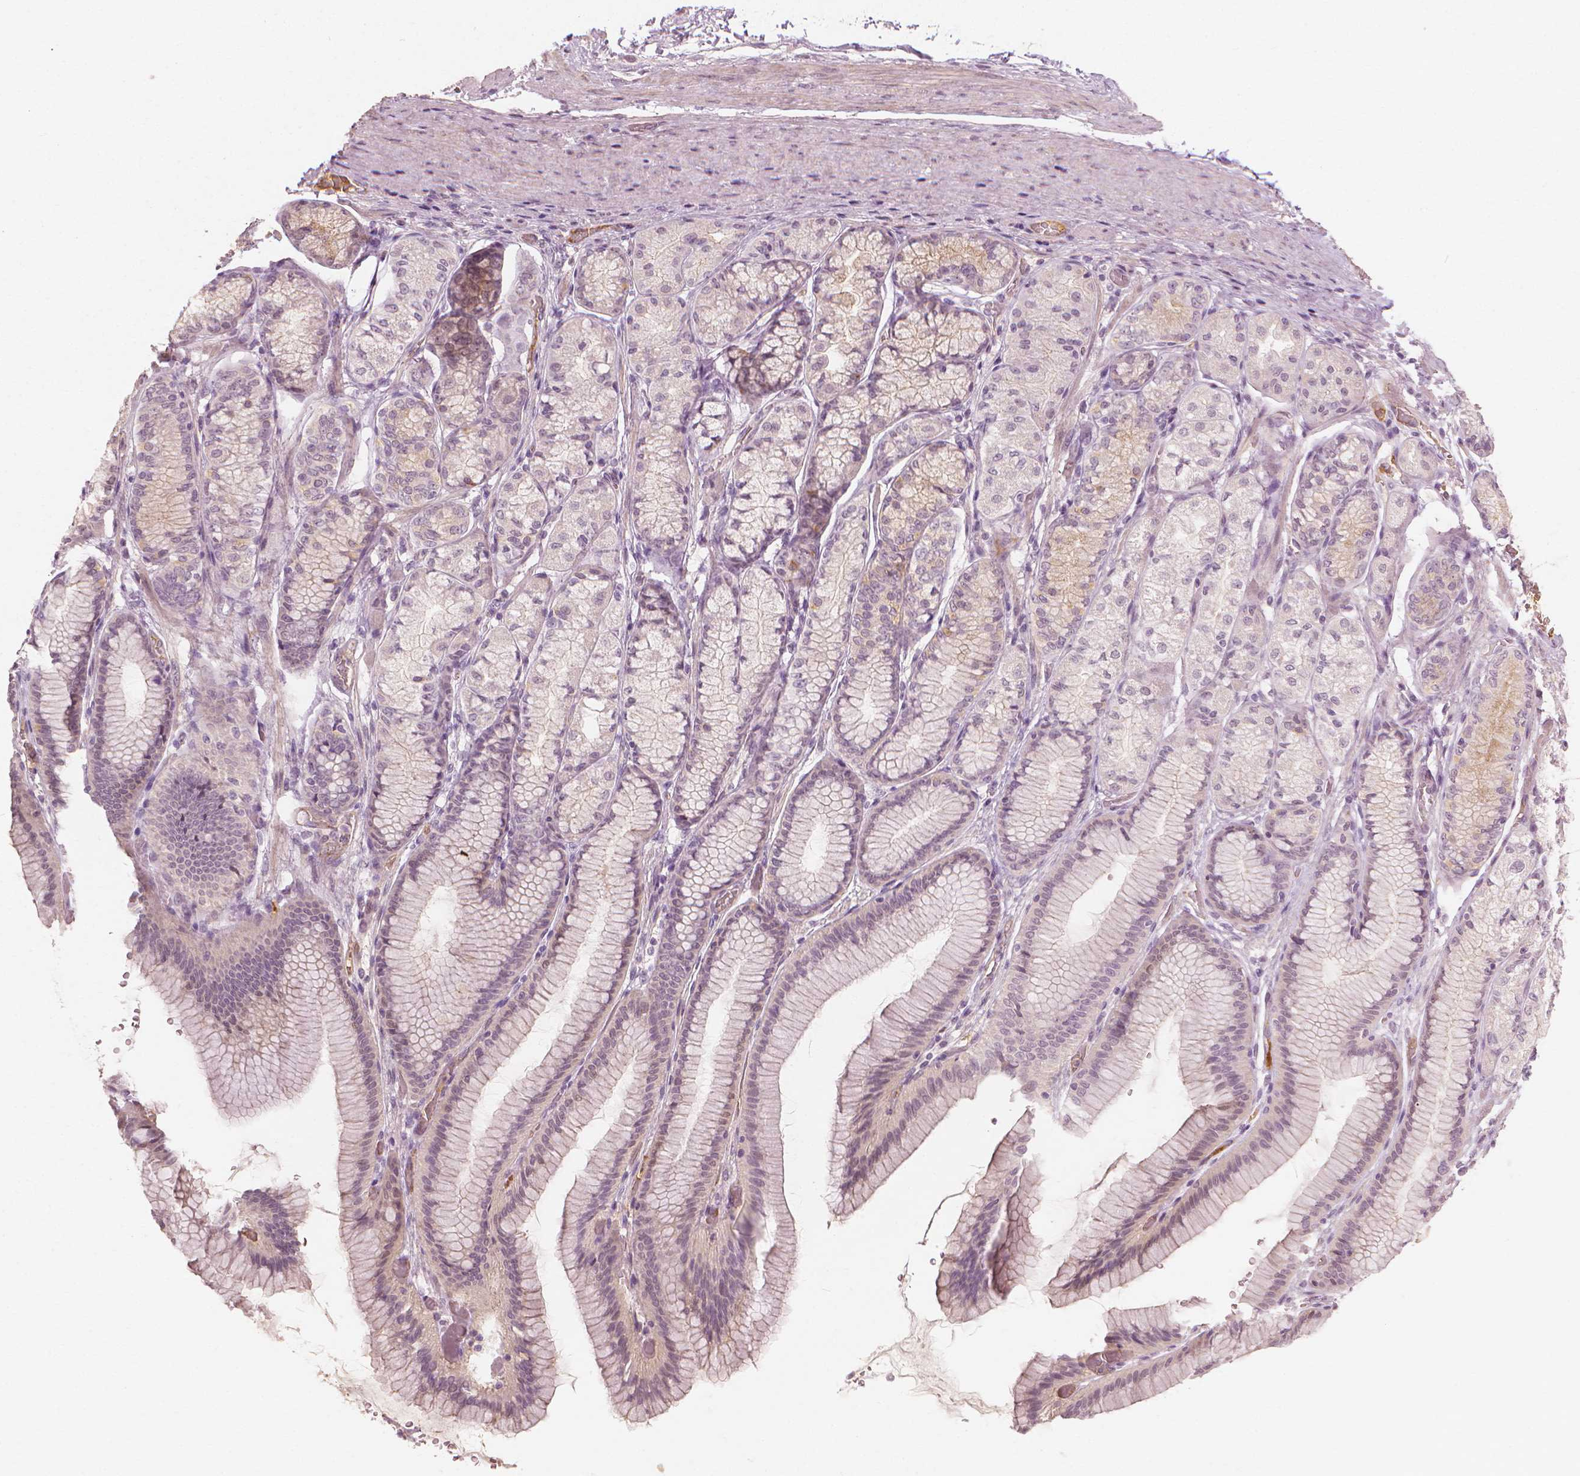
{"staining": {"intensity": "weak", "quantity": "25%-75%", "location": "cytoplasmic/membranous"}, "tissue": "stomach", "cell_type": "Glandular cells", "image_type": "normal", "snomed": [{"axis": "morphology", "description": "Normal tissue, NOS"}, {"axis": "morphology", "description": "Adenocarcinoma, NOS"}, {"axis": "morphology", "description": "Adenocarcinoma, High grade"}, {"axis": "topography", "description": "Stomach, upper"}, {"axis": "topography", "description": "Stomach"}], "caption": "The micrograph shows staining of normal stomach, revealing weak cytoplasmic/membranous protein expression (brown color) within glandular cells. Nuclei are stained in blue.", "gene": "SAXO2", "patient": {"sex": "female", "age": 65}}